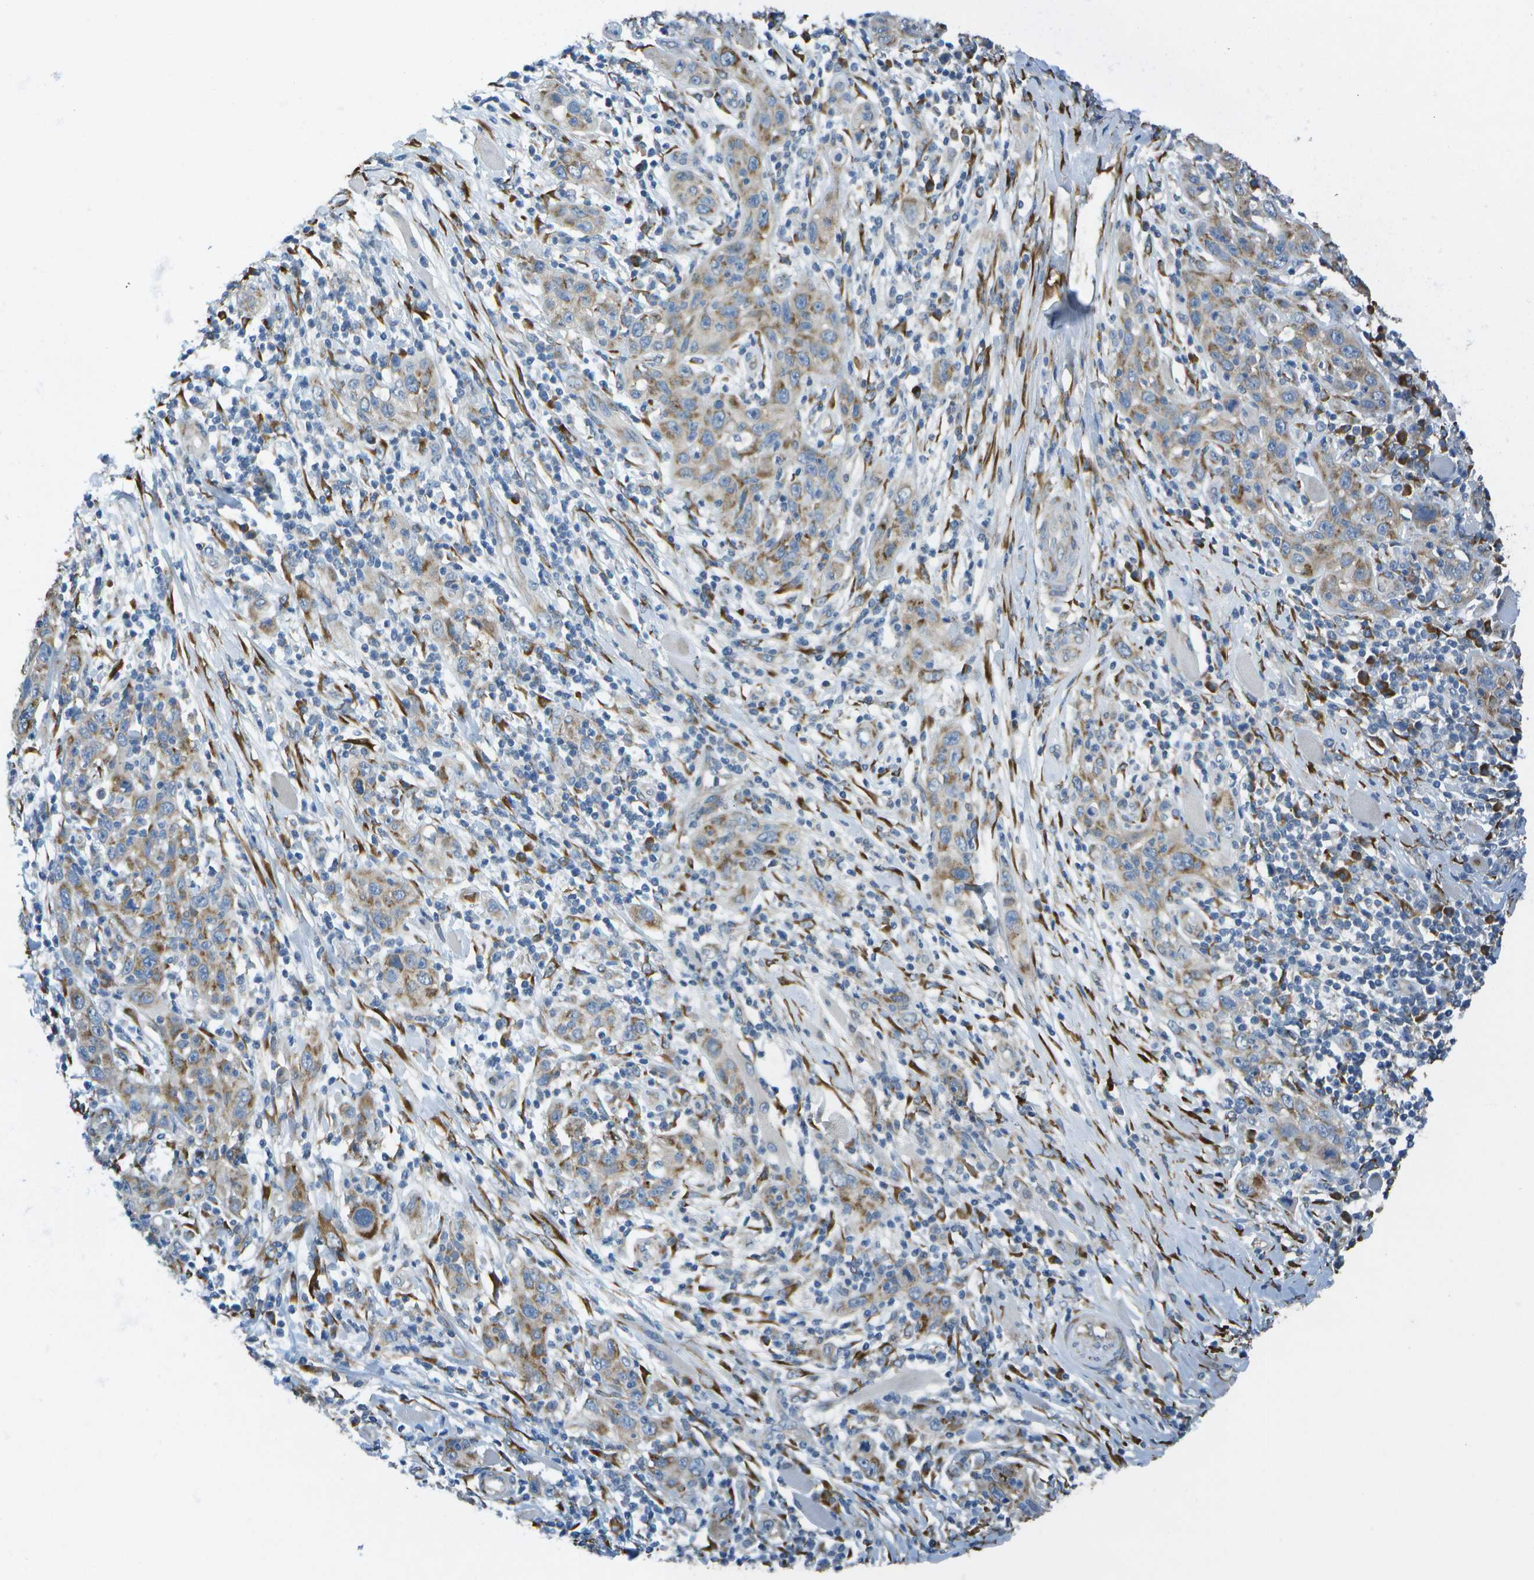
{"staining": {"intensity": "moderate", "quantity": "25%-75%", "location": "cytoplasmic/membranous"}, "tissue": "skin cancer", "cell_type": "Tumor cells", "image_type": "cancer", "snomed": [{"axis": "morphology", "description": "Squamous cell carcinoma, NOS"}, {"axis": "topography", "description": "Skin"}], "caption": "Skin cancer (squamous cell carcinoma) stained with a protein marker reveals moderate staining in tumor cells.", "gene": "KCTD3", "patient": {"sex": "female", "age": 88}}